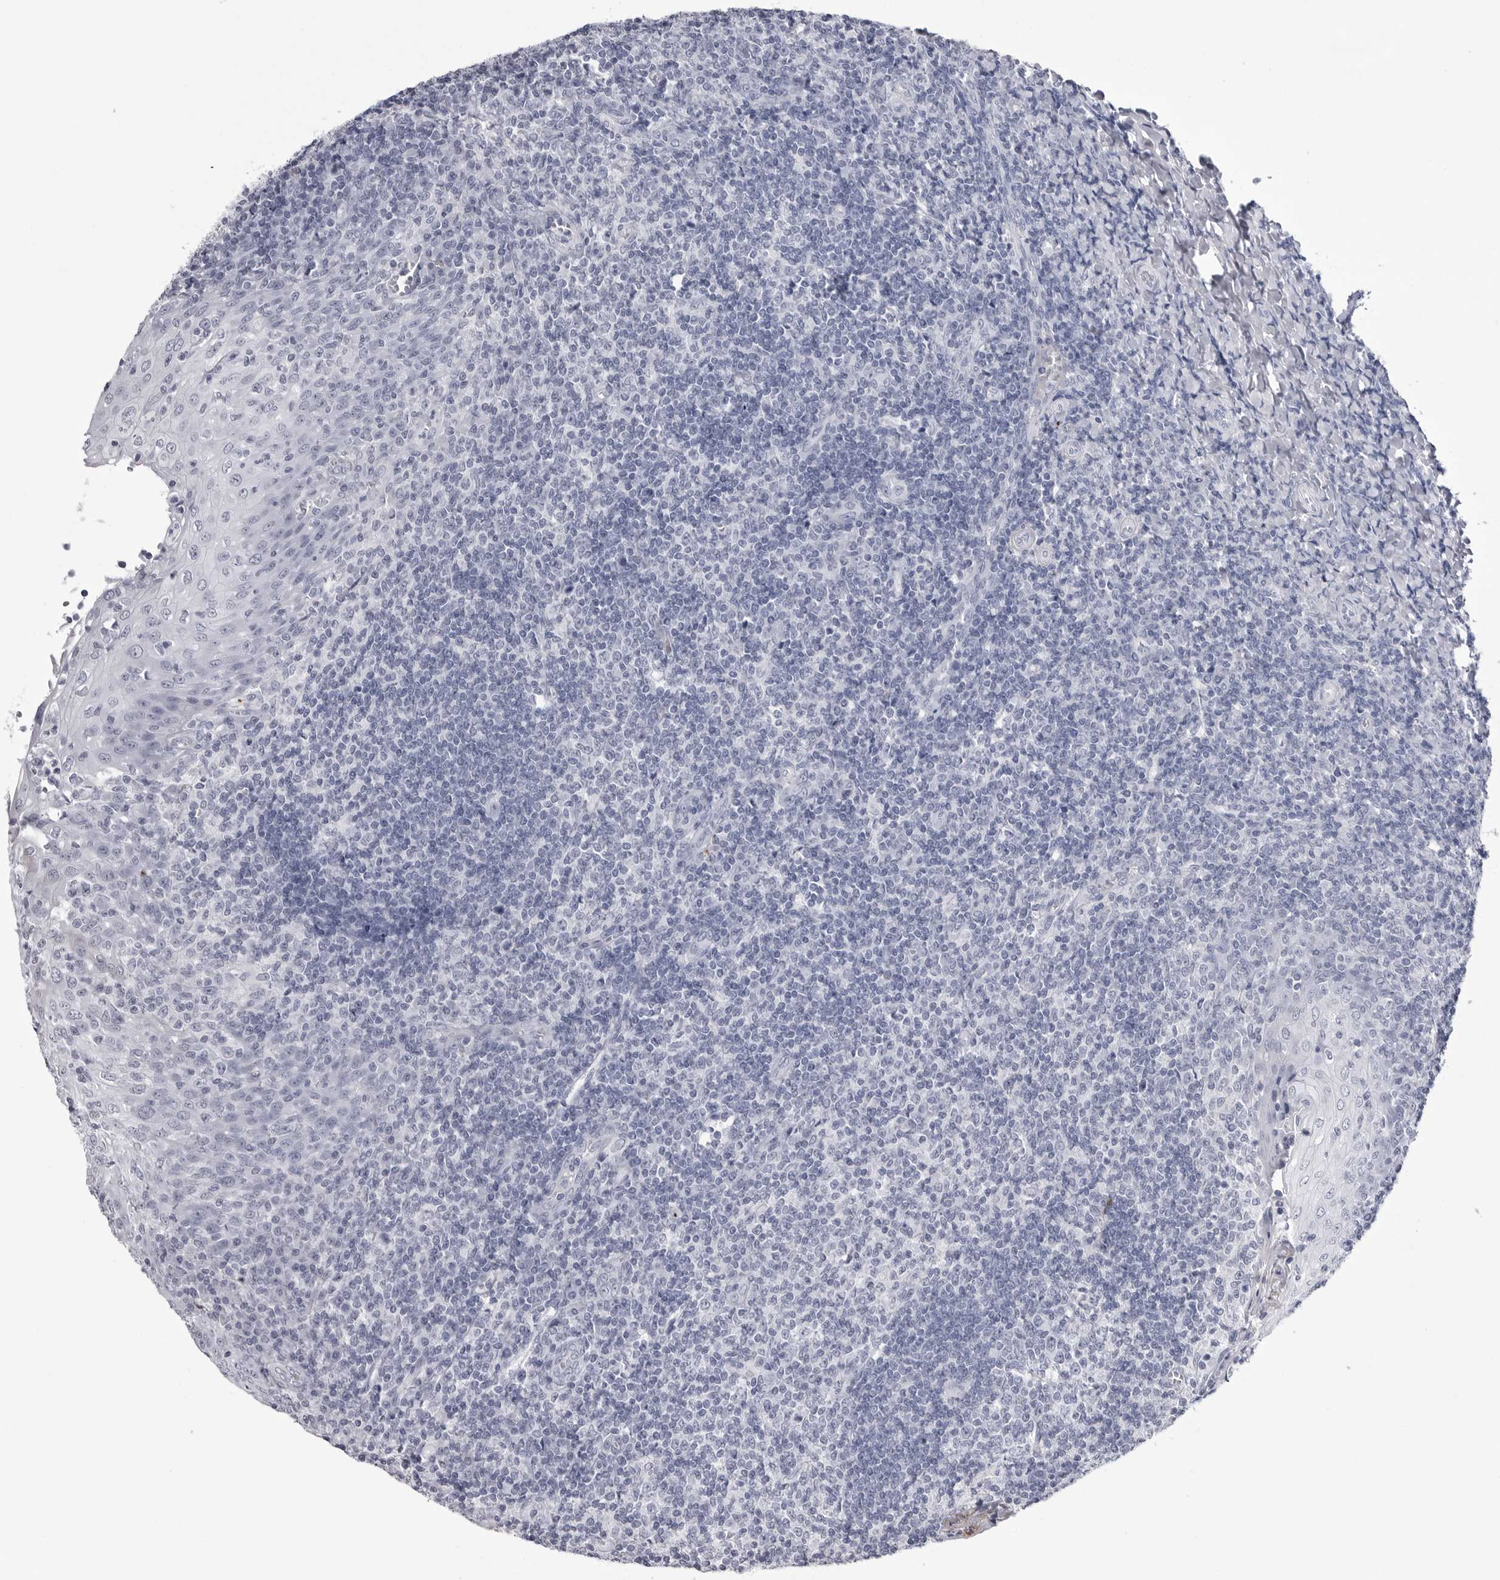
{"staining": {"intensity": "negative", "quantity": "none", "location": "none"}, "tissue": "tonsil", "cell_type": "Germinal center cells", "image_type": "normal", "snomed": [{"axis": "morphology", "description": "Normal tissue, NOS"}, {"axis": "topography", "description": "Tonsil"}], "caption": "A high-resolution micrograph shows IHC staining of unremarkable tonsil, which displays no significant staining in germinal center cells. The staining is performed using DAB (3,3'-diaminobenzidine) brown chromogen with nuclei counter-stained in using hematoxylin.", "gene": "COL26A1", "patient": {"sex": "female", "age": 19}}